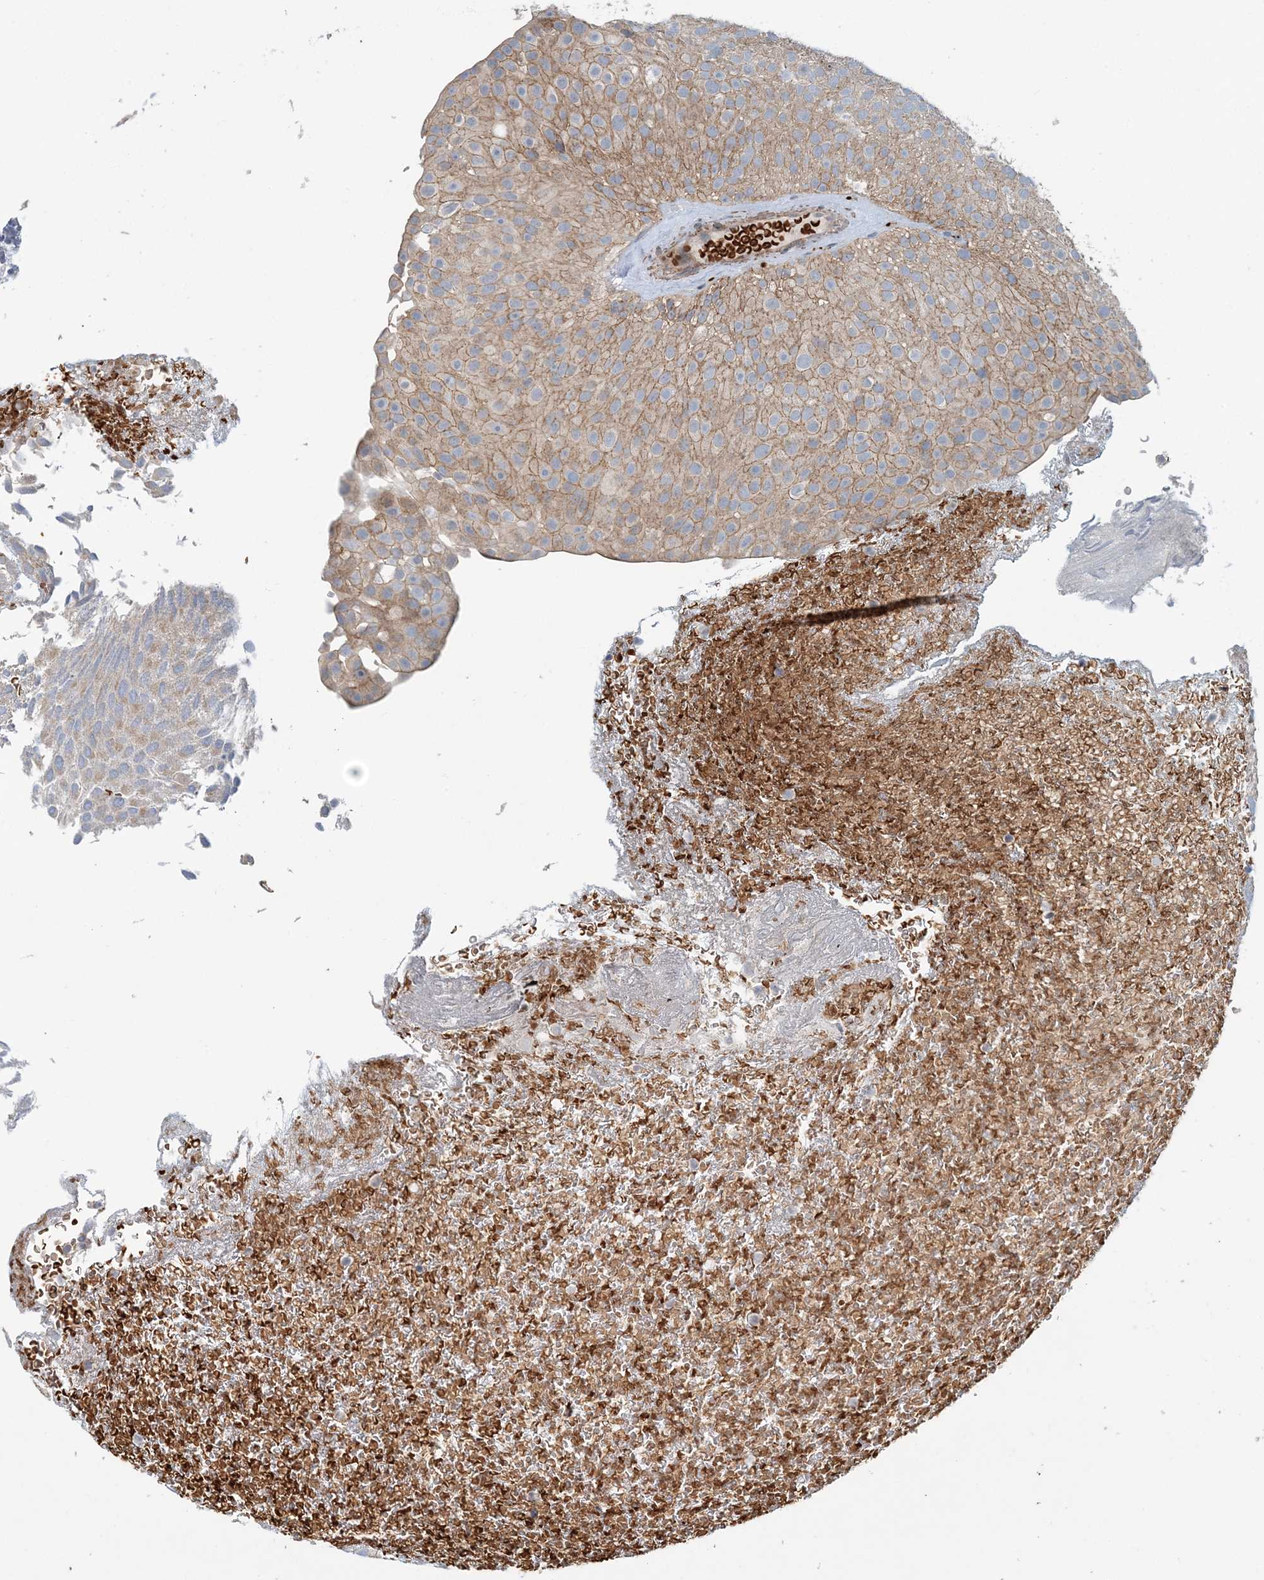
{"staining": {"intensity": "weak", "quantity": "25%-75%", "location": "cytoplasmic/membranous"}, "tissue": "urothelial cancer", "cell_type": "Tumor cells", "image_type": "cancer", "snomed": [{"axis": "morphology", "description": "Urothelial carcinoma, Low grade"}, {"axis": "topography", "description": "Urinary bladder"}], "caption": "Human urothelial cancer stained with a protein marker displays weak staining in tumor cells.", "gene": "TTI1", "patient": {"sex": "male", "age": 78}}